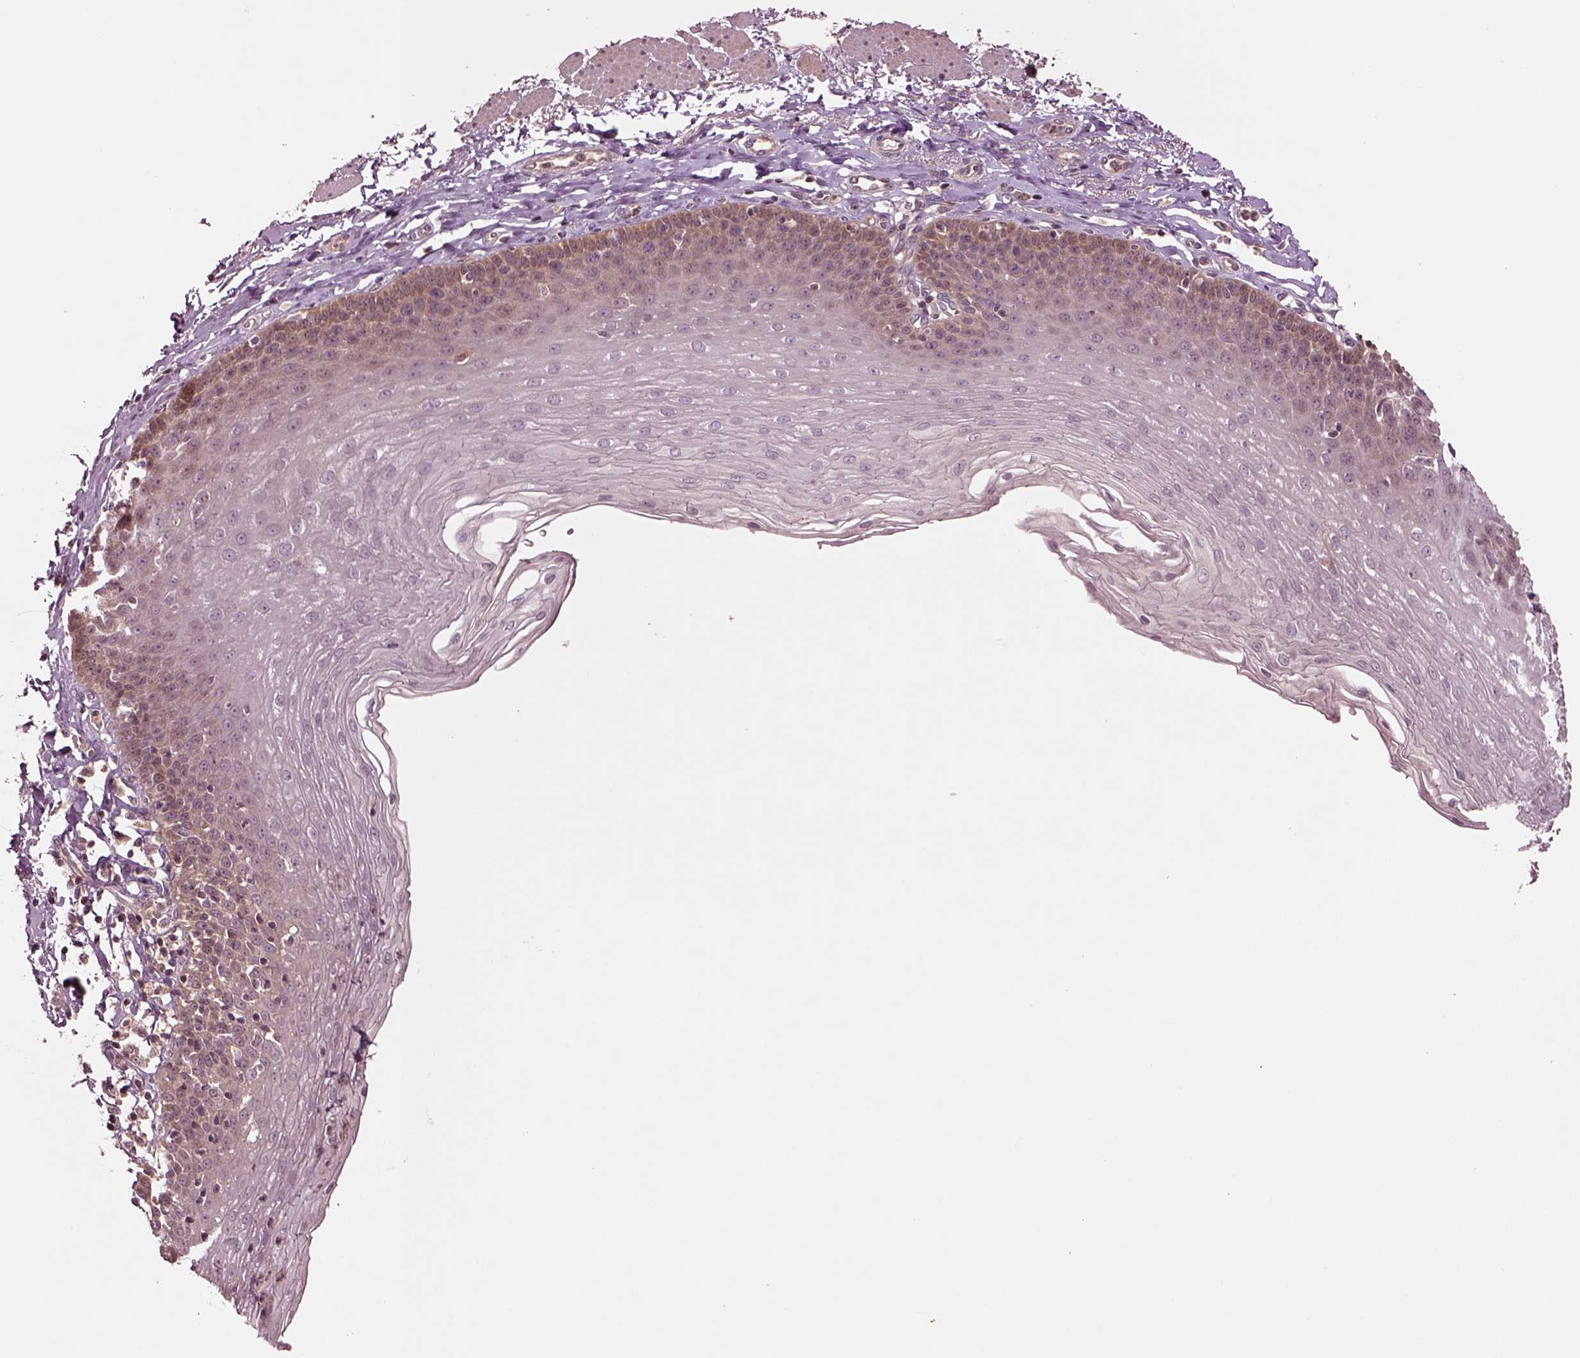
{"staining": {"intensity": "weak", "quantity": "25%-75%", "location": "cytoplasmic/membranous"}, "tissue": "esophagus", "cell_type": "Squamous epithelial cells", "image_type": "normal", "snomed": [{"axis": "morphology", "description": "Normal tissue, NOS"}, {"axis": "topography", "description": "Esophagus"}], "caption": "Squamous epithelial cells demonstrate low levels of weak cytoplasmic/membranous expression in approximately 25%-75% of cells in unremarkable human esophagus. (IHC, brightfield microscopy, high magnification).", "gene": "MTHFS", "patient": {"sex": "female", "age": 81}}